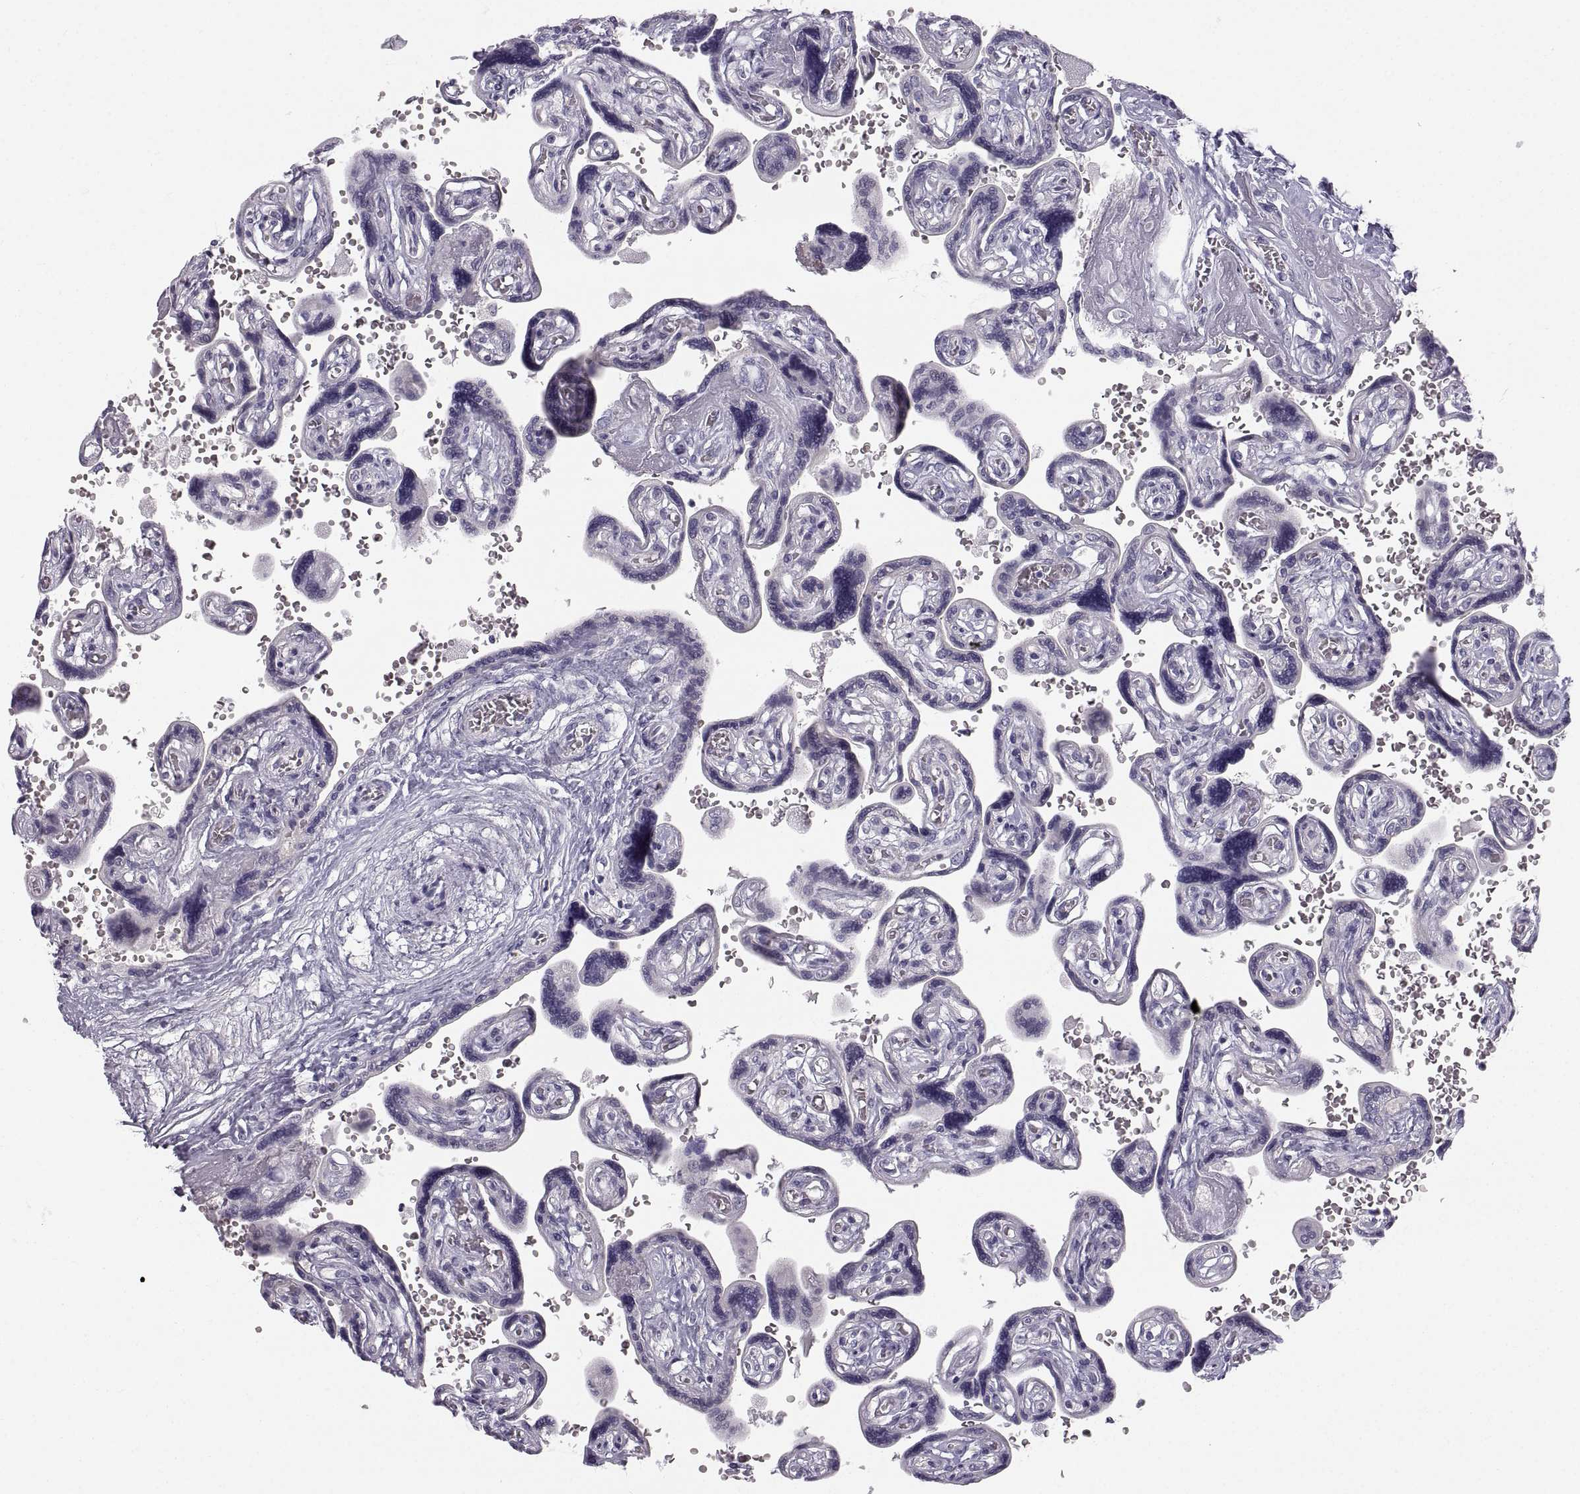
{"staining": {"intensity": "negative", "quantity": "none", "location": "none"}, "tissue": "placenta", "cell_type": "Decidual cells", "image_type": "normal", "snomed": [{"axis": "morphology", "description": "Normal tissue, NOS"}, {"axis": "topography", "description": "Placenta"}], "caption": "IHC histopathology image of unremarkable human placenta stained for a protein (brown), which shows no staining in decidual cells. Nuclei are stained in blue.", "gene": "ZNF185", "patient": {"sex": "female", "age": 32}}